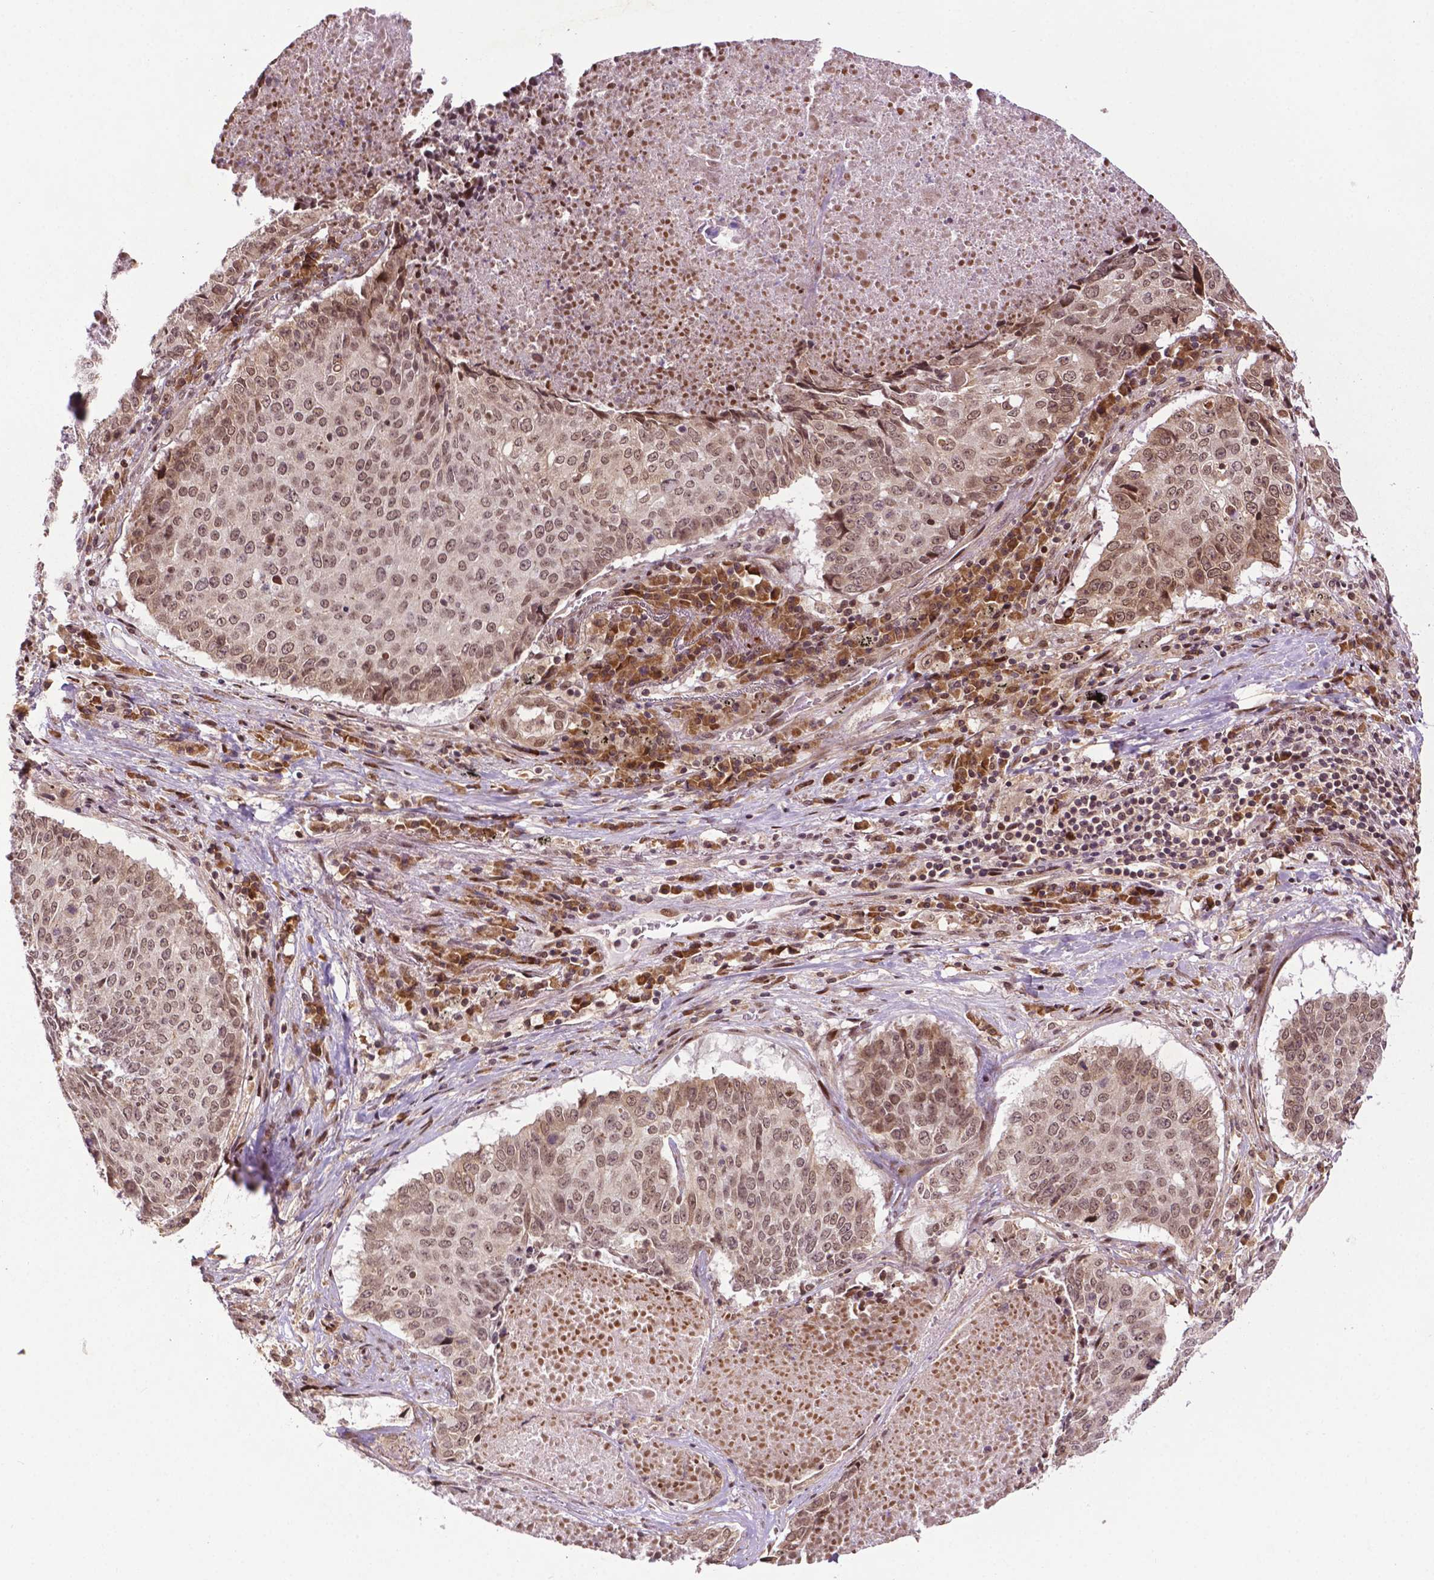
{"staining": {"intensity": "moderate", "quantity": ">75%", "location": "nuclear"}, "tissue": "lung cancer", "cell_type": "Tumor cells", "image_type": "cancer", "snomed": [{"axis": "morphology", "description": "Normal tissue, NOS"}, {"axis": "morphology", "description": "Squamous cell carcinoma, NOS"}, {"axis": "topography", "description": "Bronchus"}, {"axis": "topography", "description": "Lung"}], "caption": "DAB immunohistochemical staining of human lung cancer exhibits moderate nuclear protein positivity in about >75% of tumor cells.", "gene": "TMX2", "patient": {"sex": "male", "age": 64}}